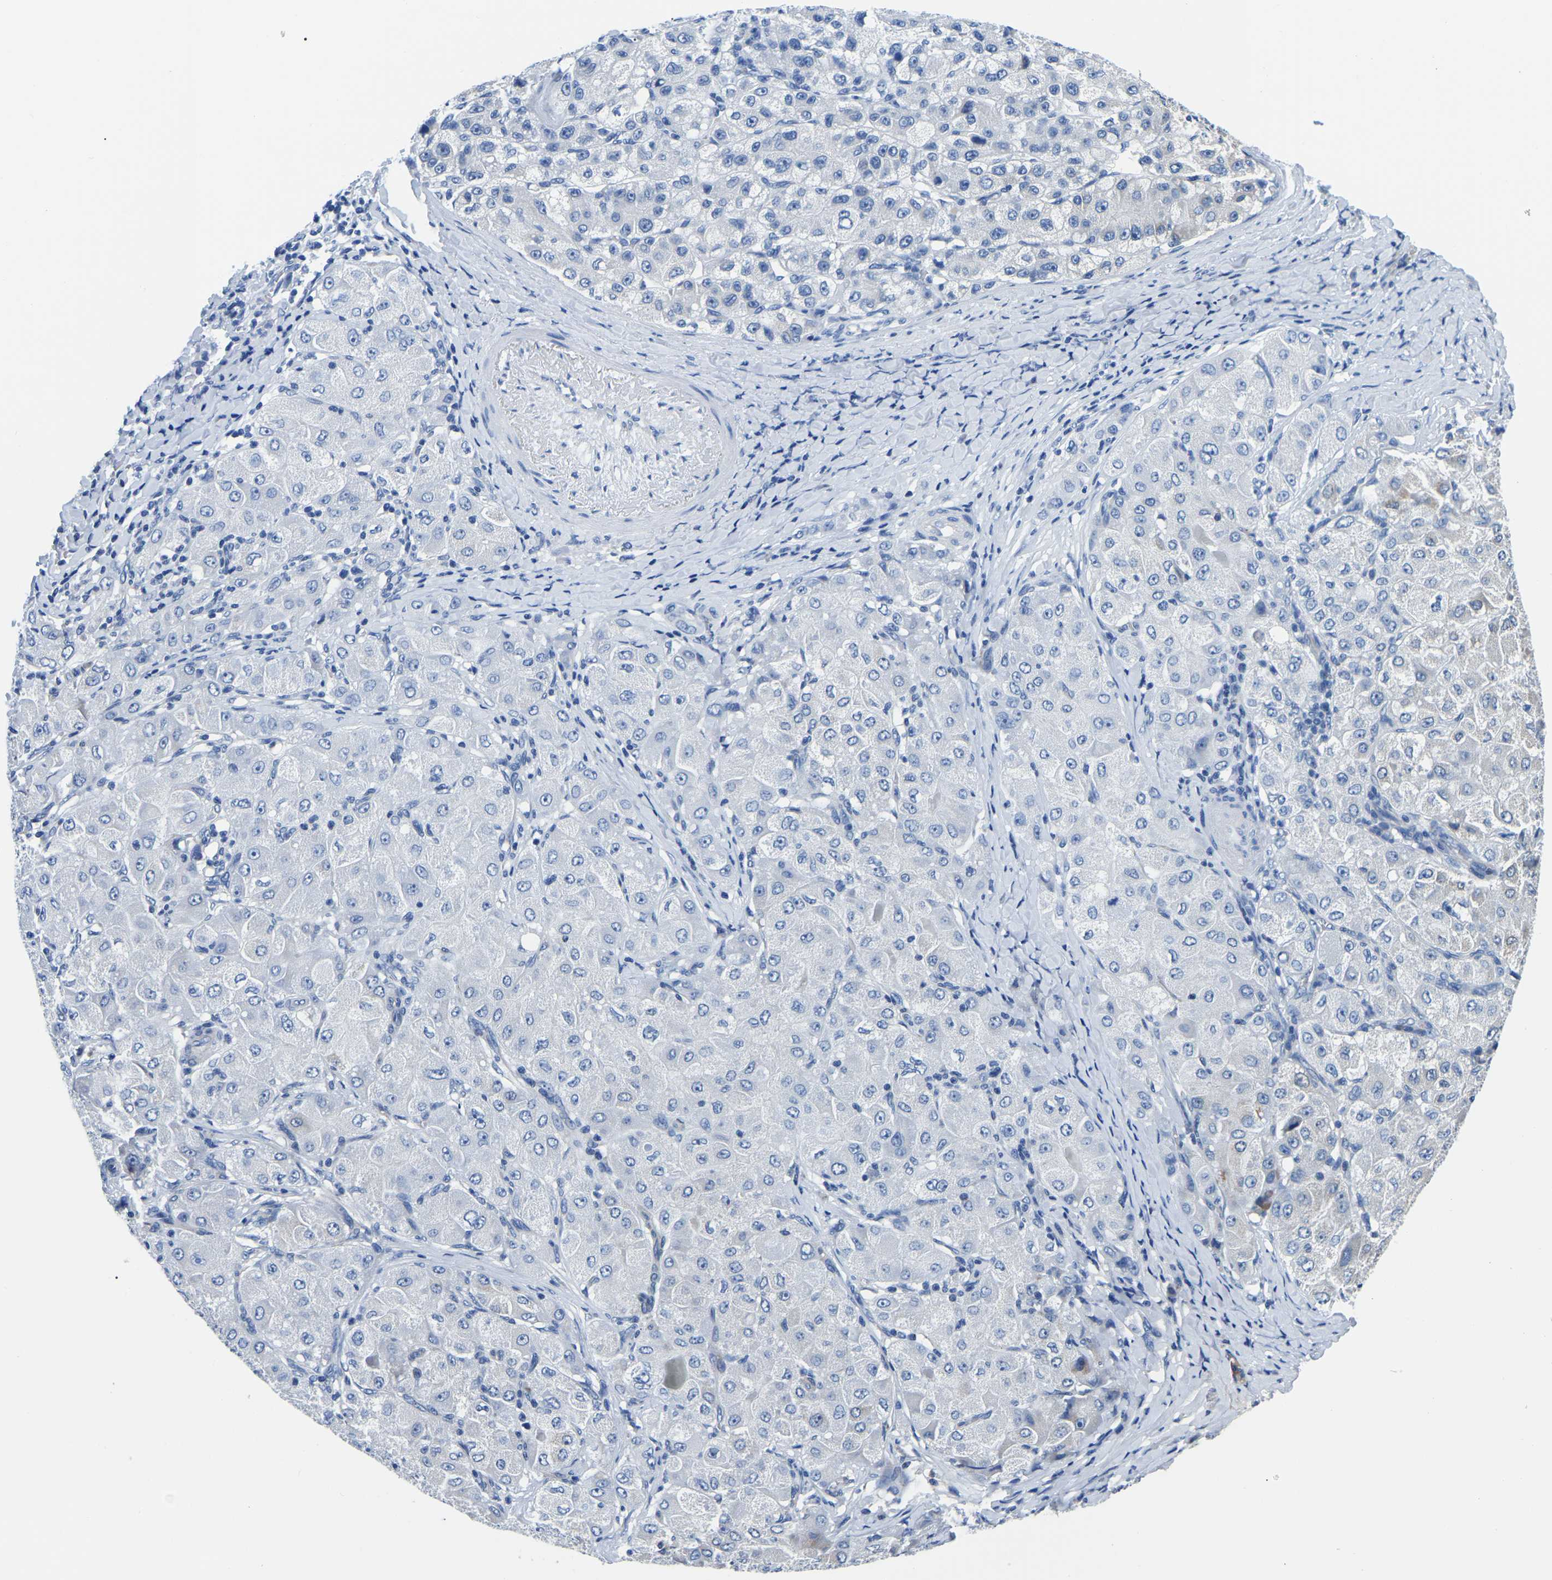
{"staining": {"intensity": "weak", "quantity": "<25%", "location": "cytoplasmic/membranous"}, "tissue": "liver cancer", "cell_type": "Tumor cells", "image_type": "cancer", "snomed": [{"axis": "morphology", "description": "Carcinoma, Hepatocellular, NOS"}, {"axis": "topography", "description": "Liver"}], "caption": "Immunohistochemistry (IHC) photomicrograph of liver hepatocellular carcinoma stained for a protein (brown), which exhibits no positivity in tumor cells.", "gene": "PPM1E", "patient": {"sex": "male", "age": 80}}